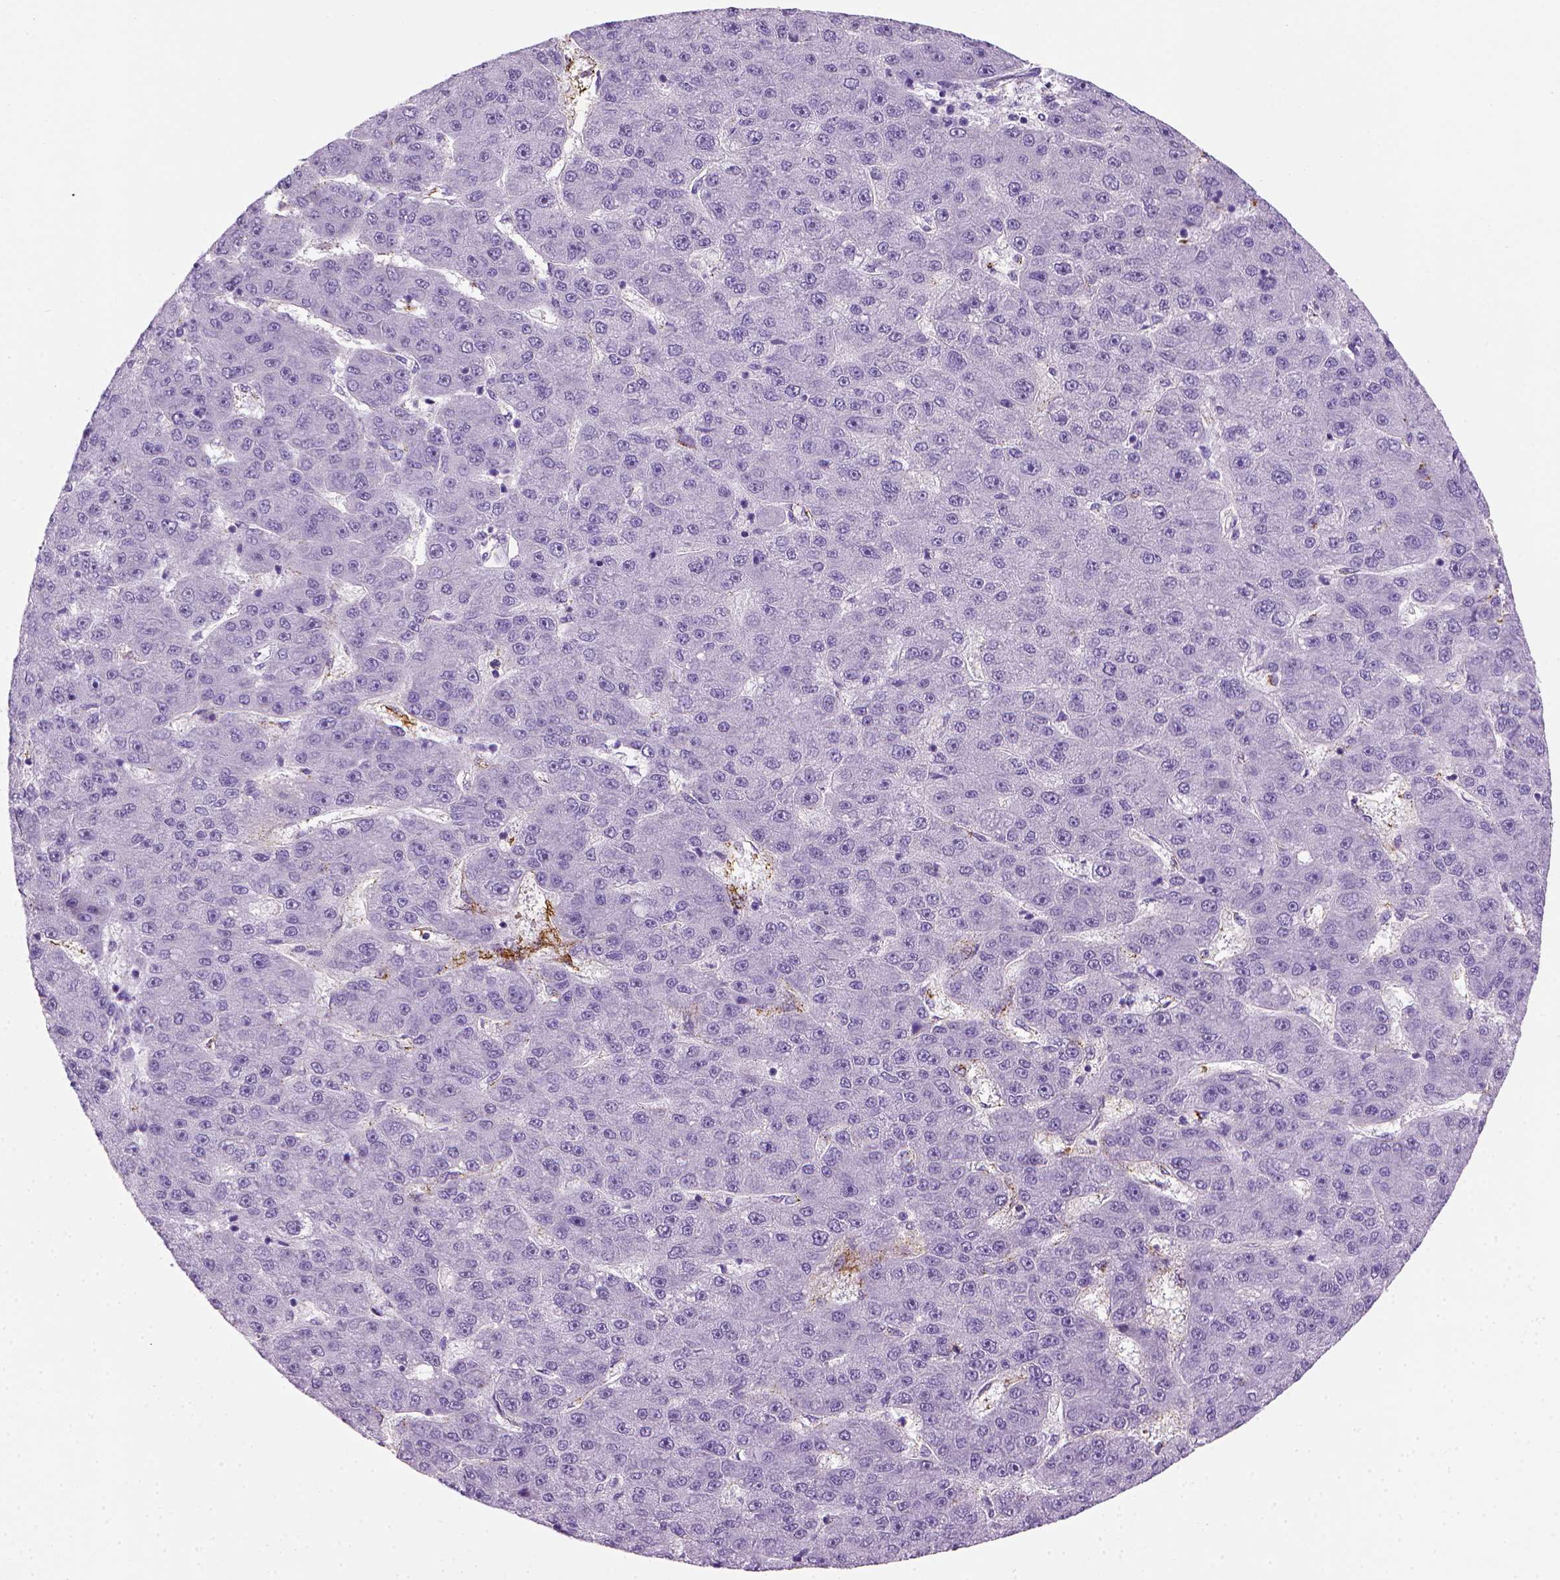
{"staining": {"intensity": "negative", "quantity": "none", "location": "none"}, "tissue": "liver cancer", "cell_type": "Tumor cells", "image_type": "cancer", "snomed": [{"axis": "morphology", "description": "Carcinoma, Hepatocellular, NOS"}, {"axis": "topography", "description": "Liver"}], "caption": "DAB (3,3'-diaminobenzidine) immunohistochemical staining of liver hepatocellular carcinoma demonstrates no significant expression in tumor cells.", "gene": "VWF", "patient": {"sex": "male", "age": 67}}